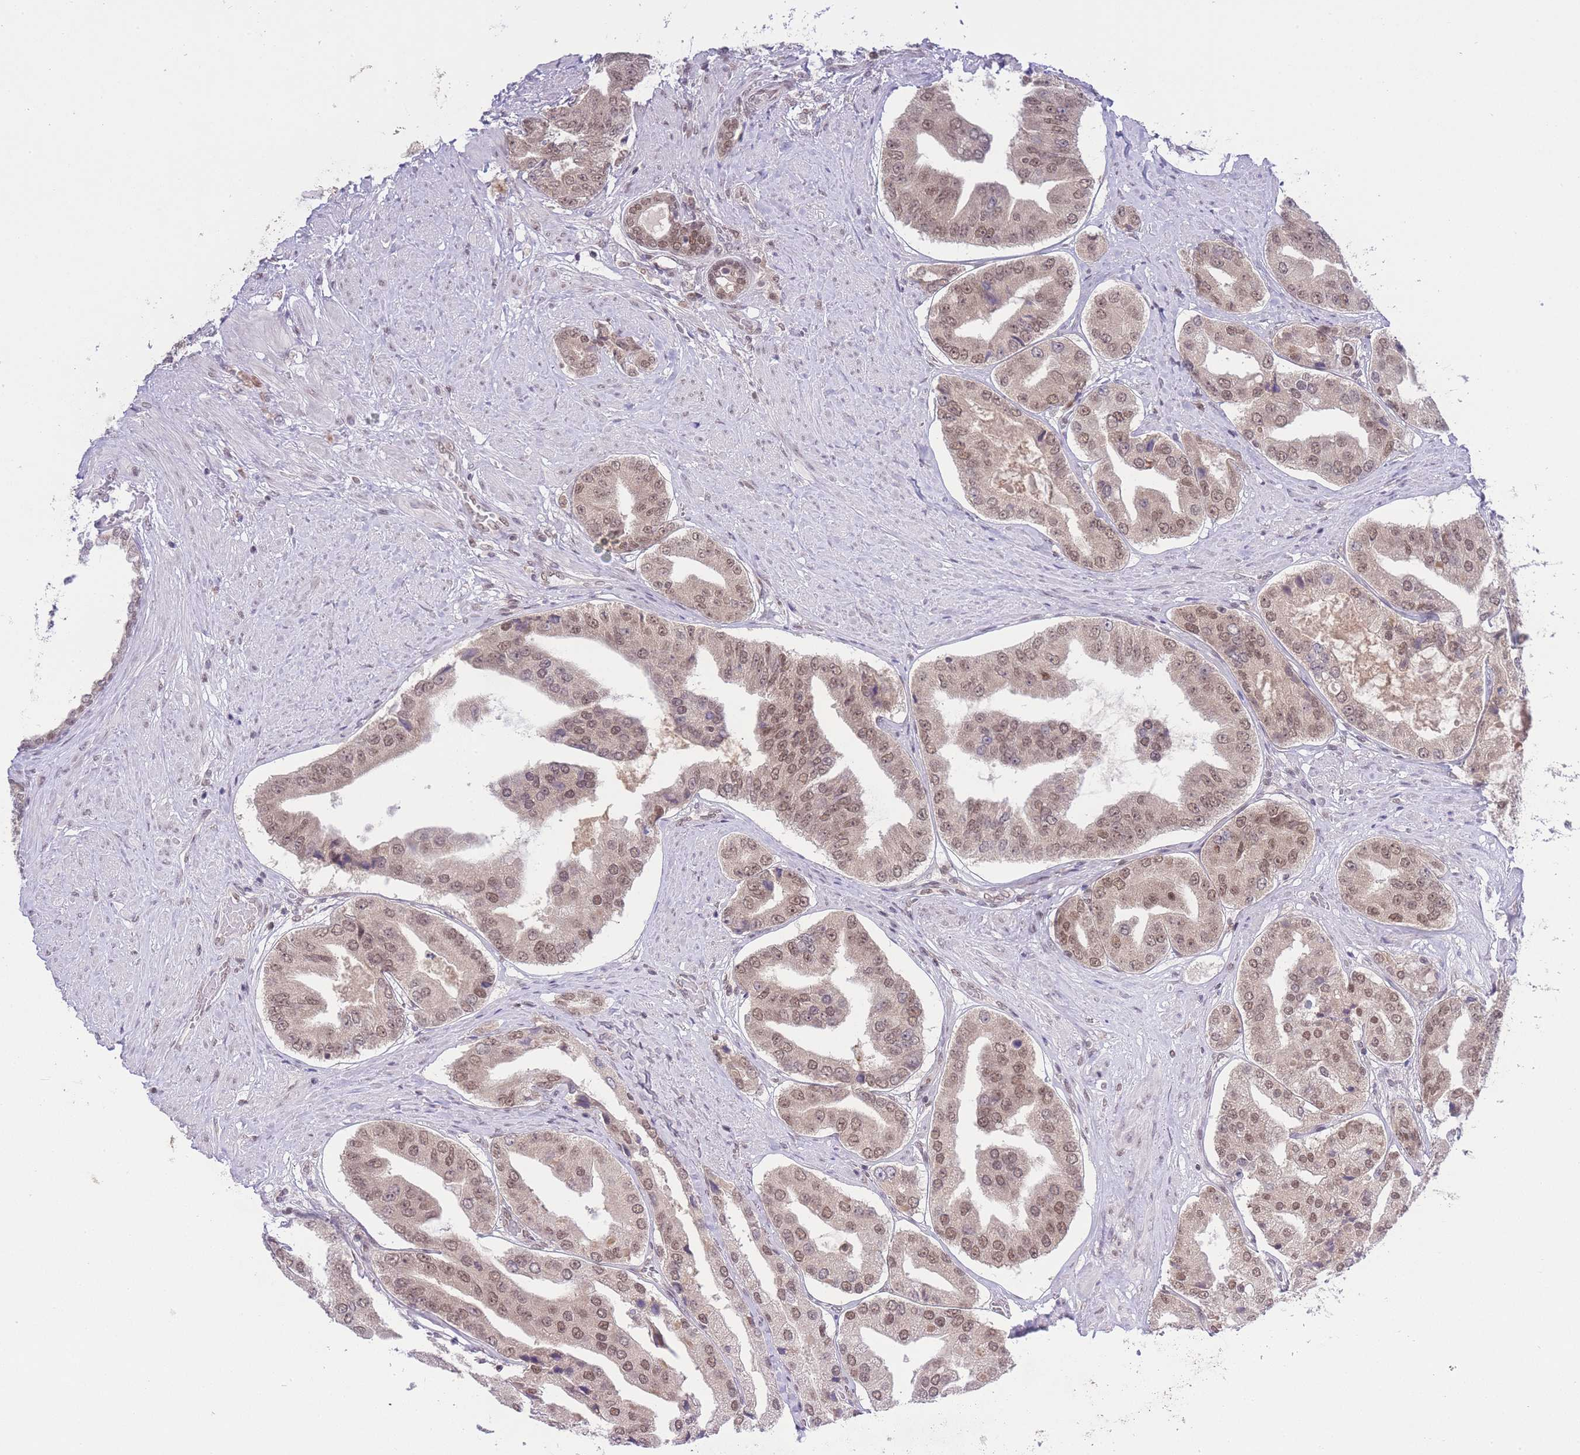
{"staining": {"intensity": "moderate", "quantity": ">75%", "location": "nuclear"}, "tissue": "prostate cancer", "cell_type": "Tumor cells", "image_type": "cancer", "snomed": [{"axis": "morphology", "description": "Adenocarcinoma, High grade"}, {"axis": "topography", "description": "Prostate"}], "caption": "Prostate cancer stained for a protein exhibits moderate nuclear positivity in tumor cells. (DAB (3,3'-diaminobenzidine) IHC with brightfield microscopy, high magnification).", "gene": "TMED3", "patient": {"sex": "male", "age": 63}}